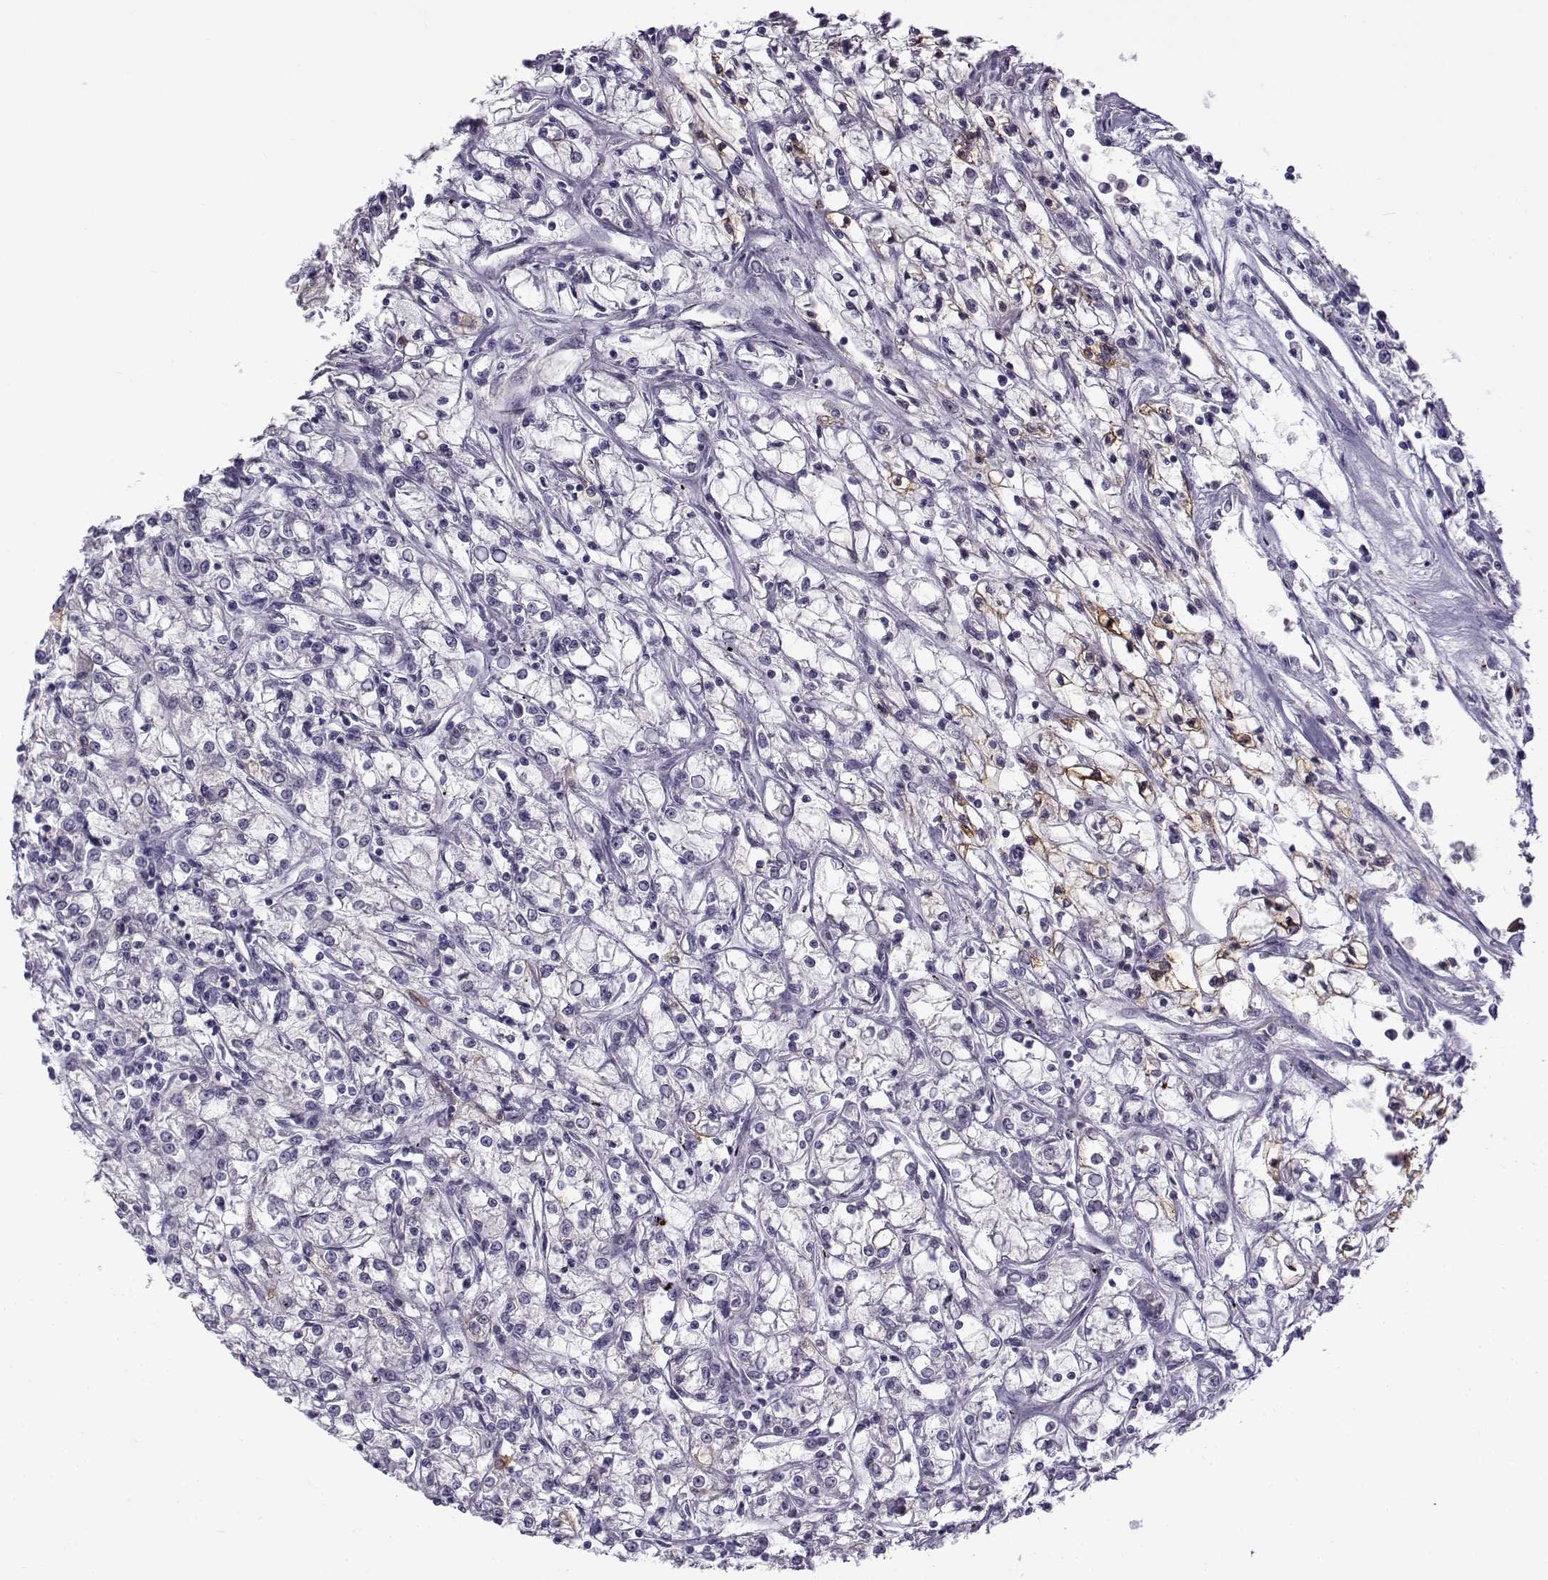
{"staining": {"intensity": "weak", "quantity": "<25%", "location": "cytoplasmic/membranous"}, "tissue": "renal cancer", "cell_type": "Tumor cells", "image_type": "cancer", "snomed": [{"axis": "morphology", "description": "Adenocarcinoma, NOS"}, {"axis": "topography", "description": "Kidney"}], "caption": "A high-resolution image shows immunohistochemistry staining of renal cancer (adenocarcinoma), which demonstrates no significant expression in tumor cells.", "gene": "BACH1", "patient": {"sex": "female", "age": 59}}